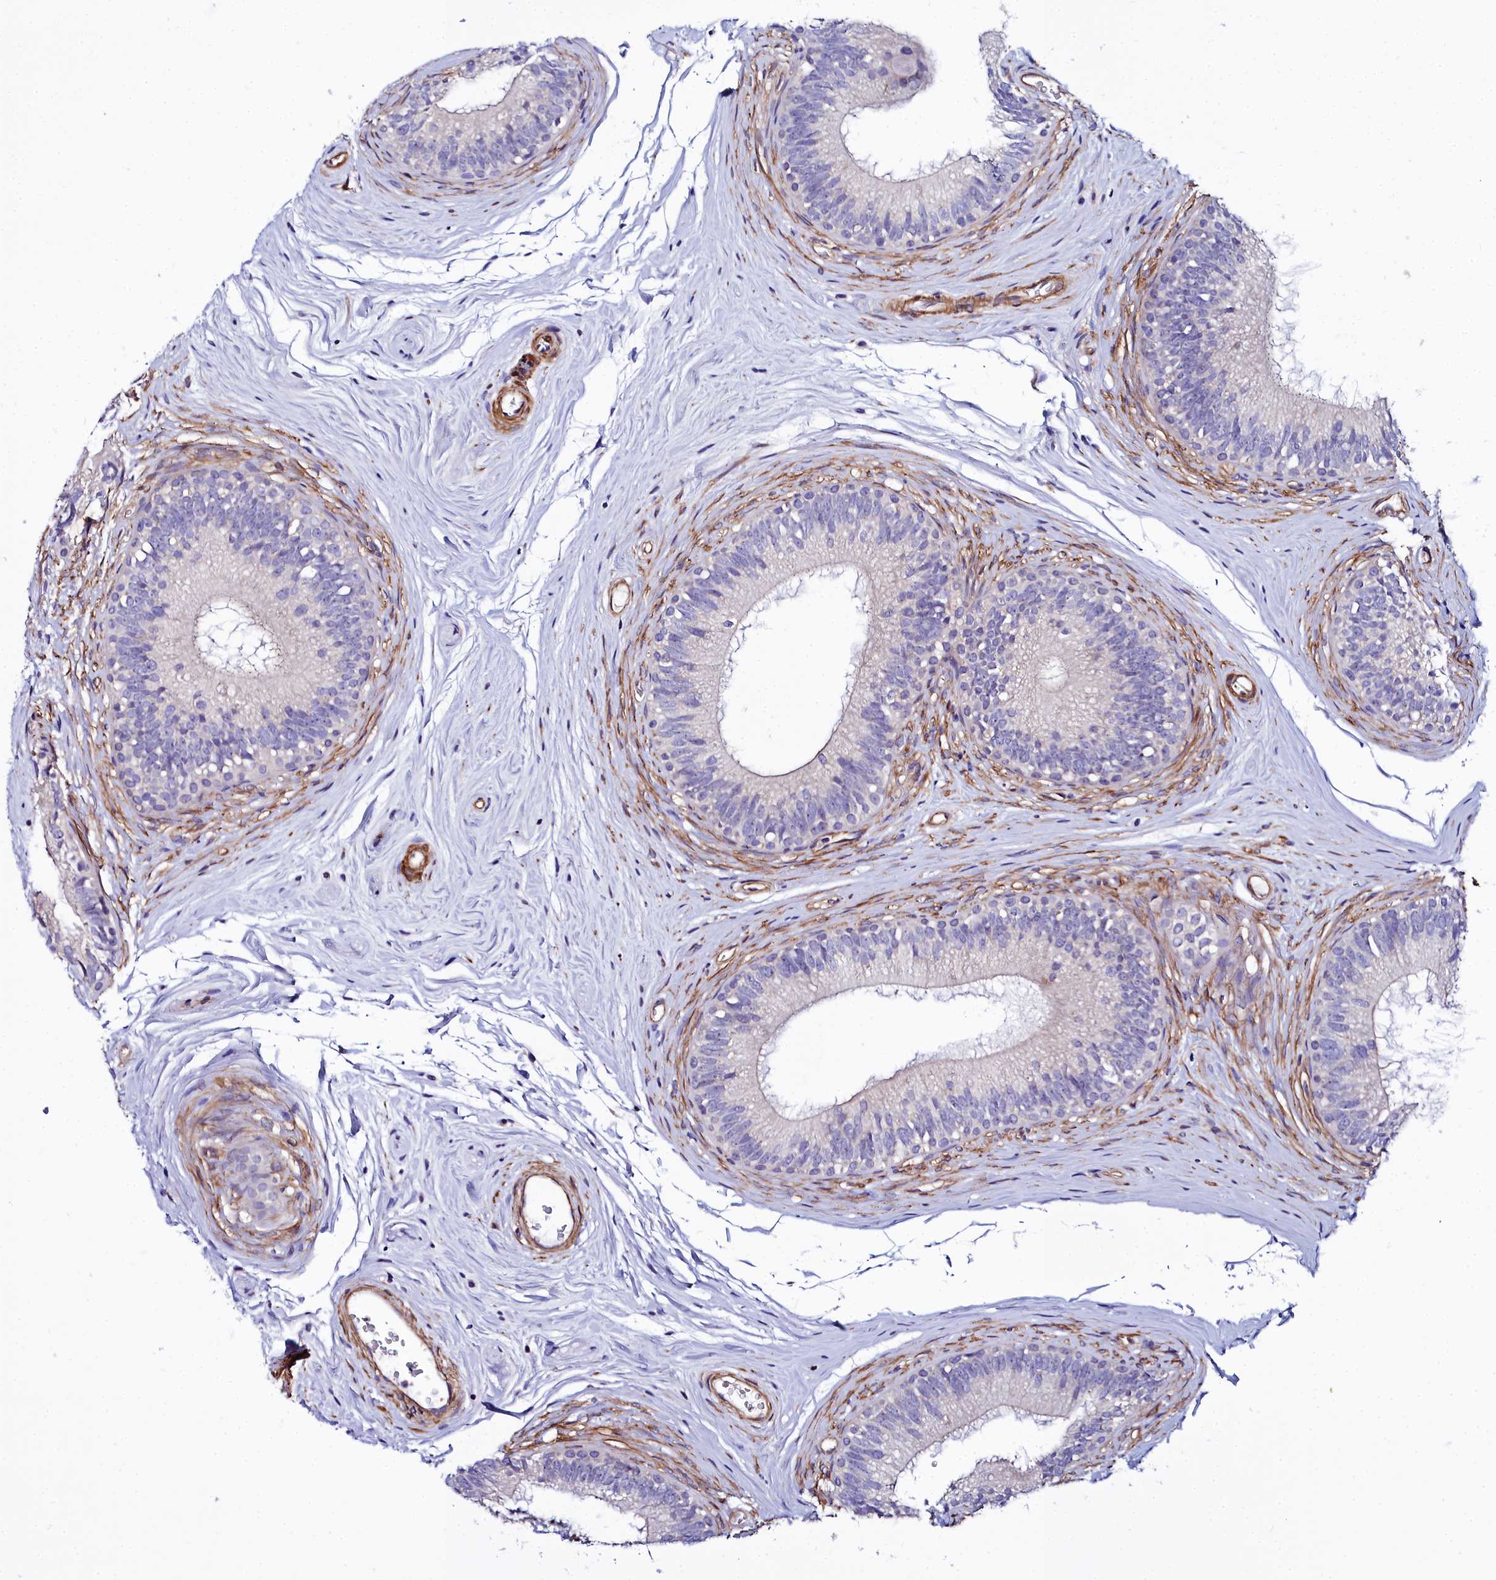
{"staining": {"intensity": "moderate", "quantity": "<25%", "location": "cytoplasmic/membranous"}, "tissue": "epididymis", "cell_type": "Glandular cells", "image_type": "normal", "snomed": [{"axis": "morphology", "description": "Normal tissue, NOS"}, {"axis": "topography", "description": "Epididymis"}], "caption": "High-magnification brightfield microscopy of benign epididymis stained with DAB (brown) and counterstained with hematoxylin (blue). glandular cells exhibit moderate cytoplasmic/membranous staining is present in about<25% of cells.", "gene": "FADS3", "patient": {"sex": "male", "age": 33}}